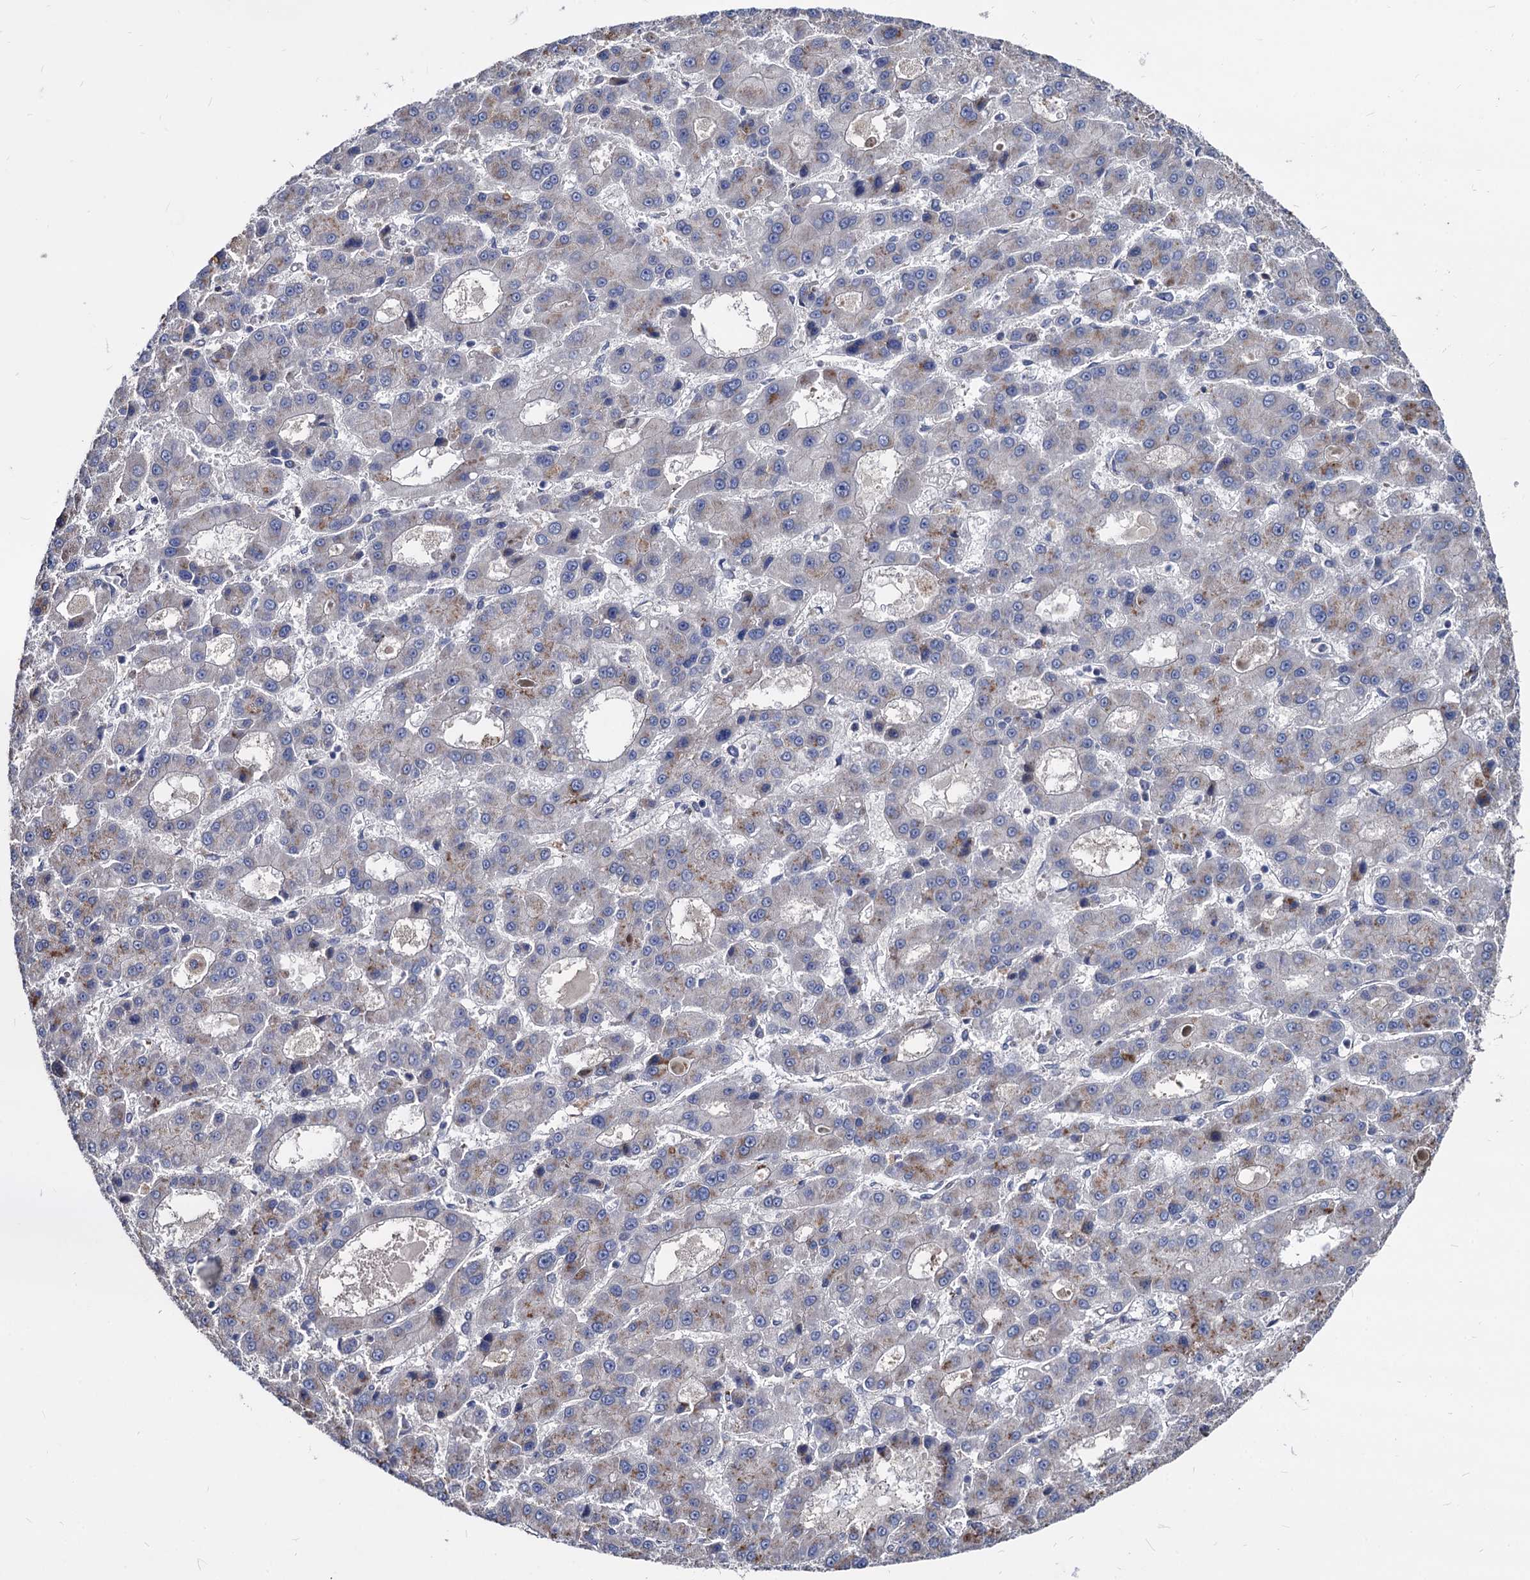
{"staining": {"intensity": "moderate", "quantity": "<25%", "location": "cytoplasmic/membranous"}, "tissue": "liver cancer", "cell_type": "Tumor cells", "image_type": "cancer", "snomed": [{"axis": "morphology", "description": "Carcinoma, Hepatocellular, NOS"}, {"axis": "topography", "description": "Liver"}], "caption": "Immunohistochemical staining of human liver cancer (hepatocellular carcinoma) shows low levels of moderate cytoplasmic/membranous expression in approximately <25% of tumor cells.", "gene": "SMAGP", "patient": {"sex": "male", "age": 70}}